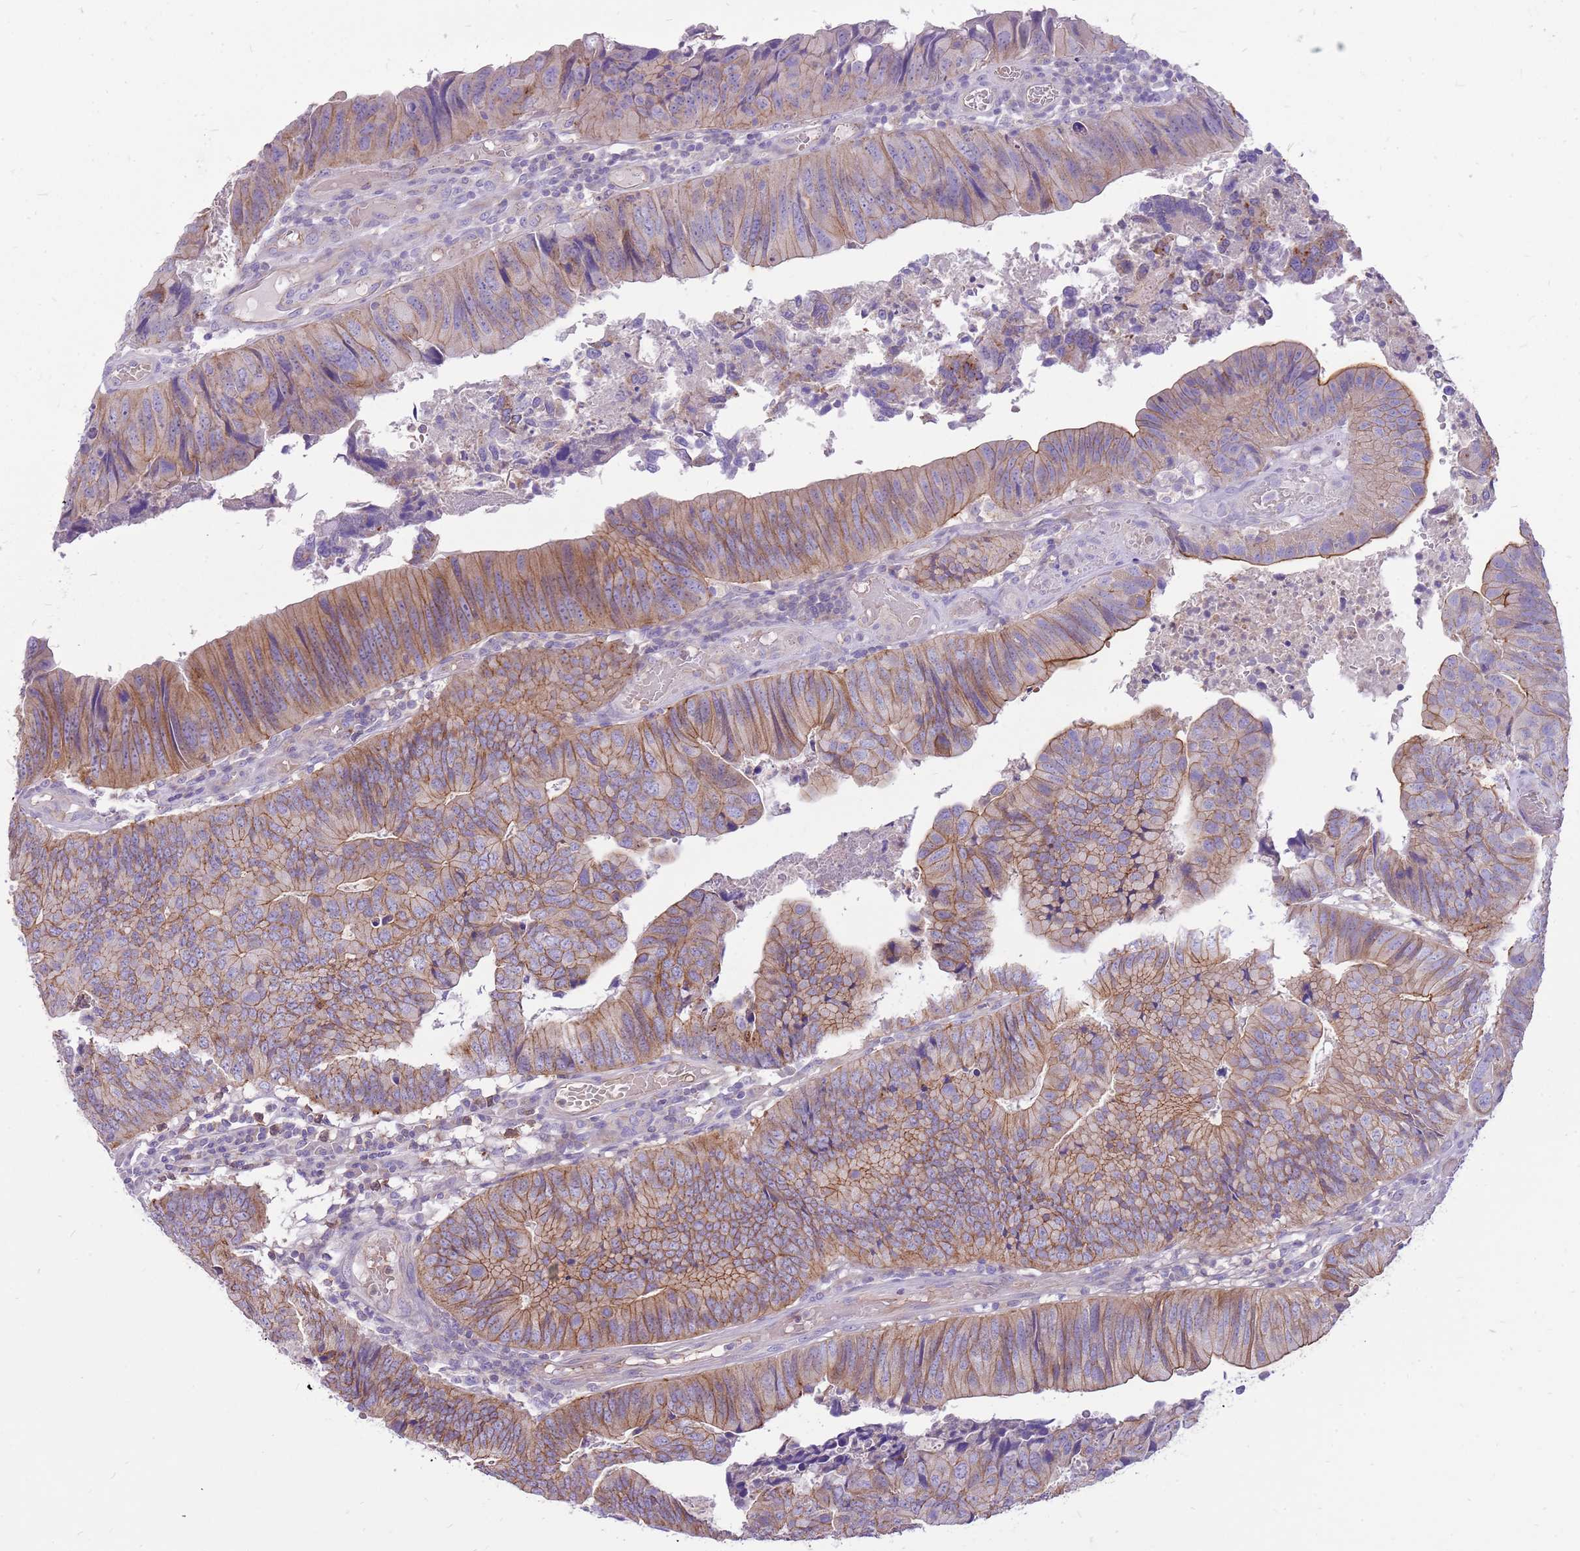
{"staining": {"intensity": "moderate", "quantity": ">75%", "location": "cytoplasmic/membranous"}, "tissue": "colorectal cancer", "cell_type": "Tumor cells", "image_type": "cancer", "snomed": [{"axis": "morphology", "description": "Adenocarcinoma, NOS"}, {"axis": "topography", "description": "Colon"}], "caption": "Brown immunohistochemical staining in adenocarcinoma (colorectal) reveals moderate cytoplasmic/membranous positivity in approximately >75% of tumor cells.", "gene": "WDR90", "patient": {"sex": "female", "age": 67}}